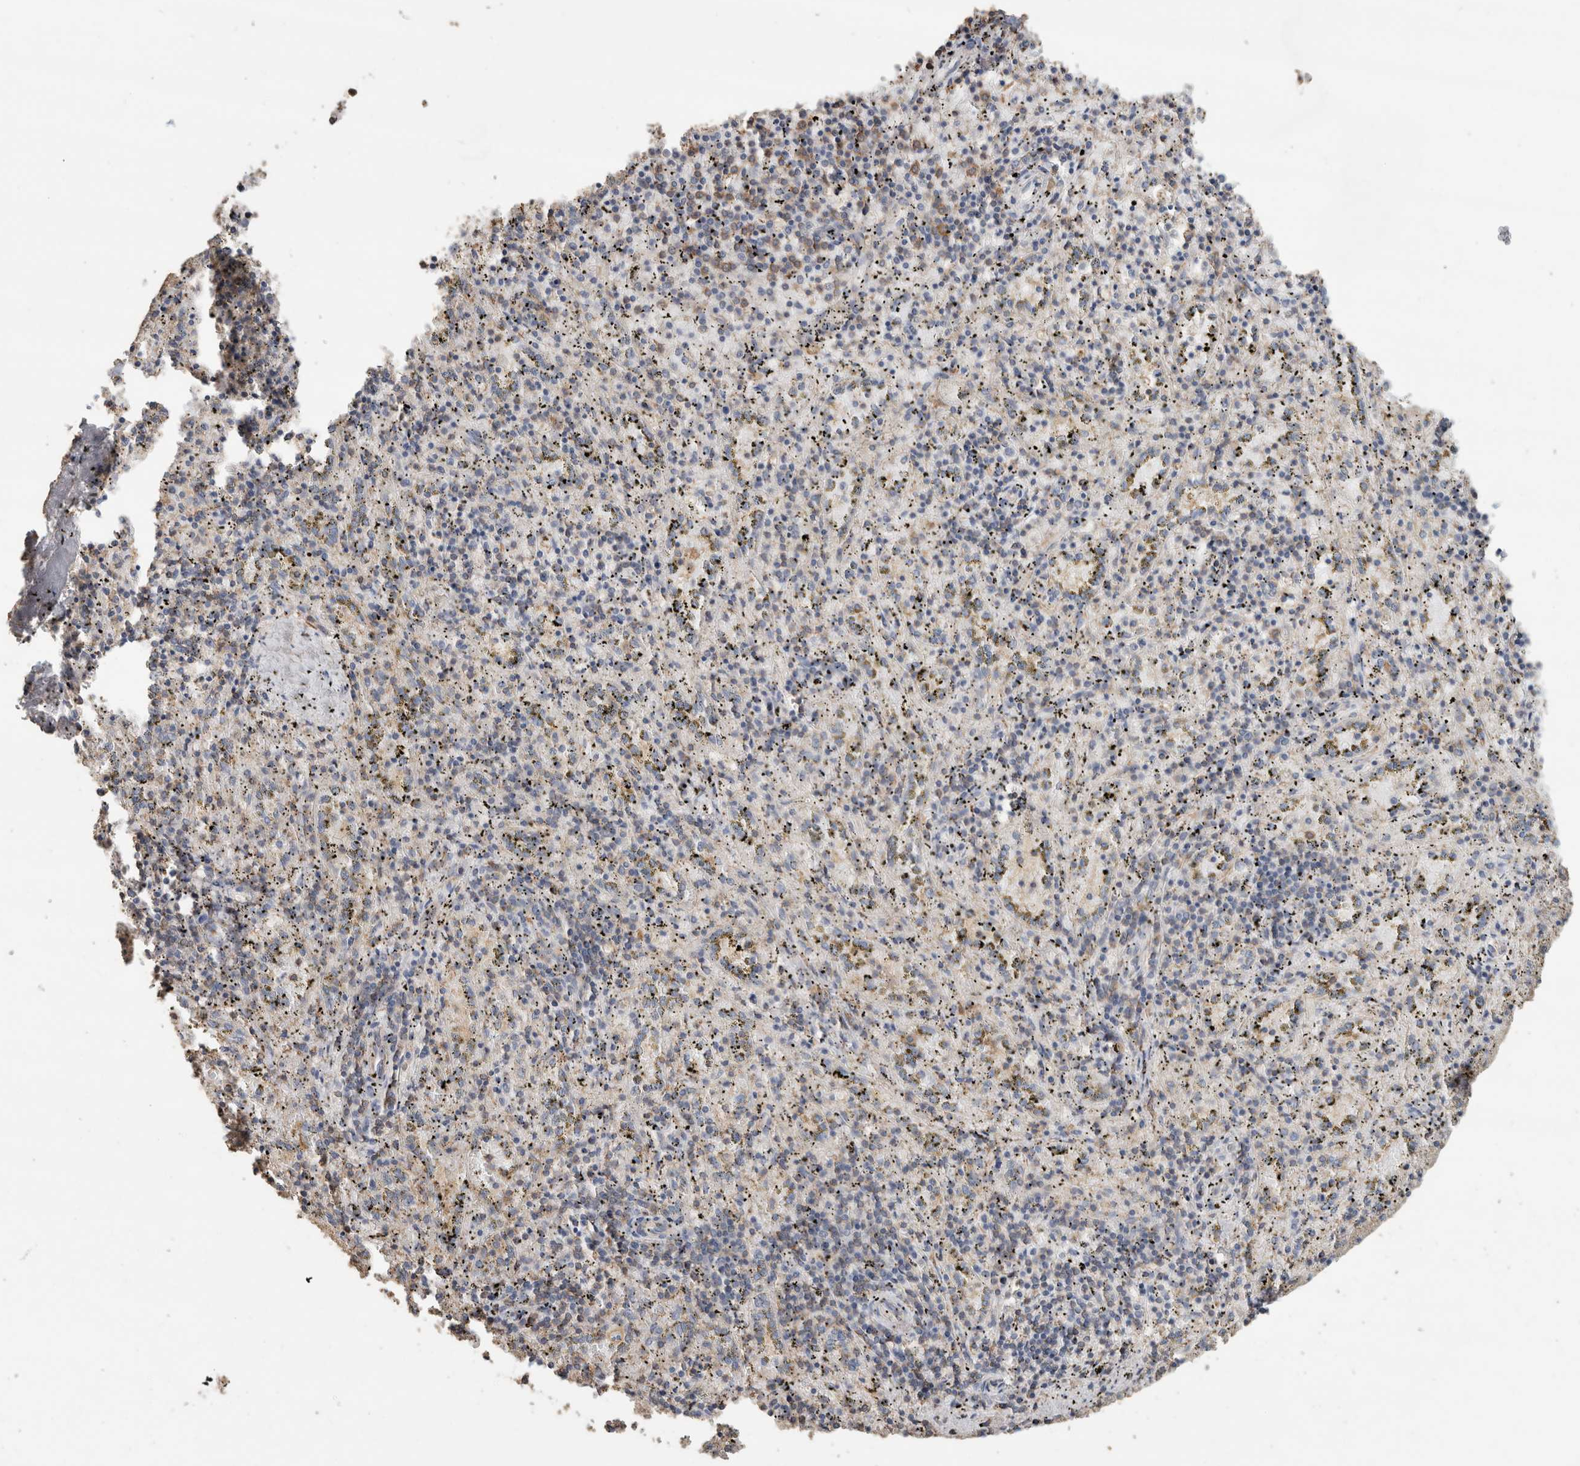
{"staining": {"intensity": "negative", "quantity": "none", "location": "none"}, "tissue": "spleen", "cell_type": "Cells in red pulp", "image_type": "normal", "snomed": [{"axis": "morphology", "description": "Normal tissue, NOS"}, {"axis": "topography", "description": "Spleen"}], "caption": "Immunohistochemical staining of benign human spleen exhibits no significant staining in cells in red pulp. The staining is performed using DAB (3,3'-diaminobenzidine) brown chromogen with nuclei counter-stained in using hematoxylin.", "gene": "EIF4G3", "patient": {"sex": "male", "age": 11}}